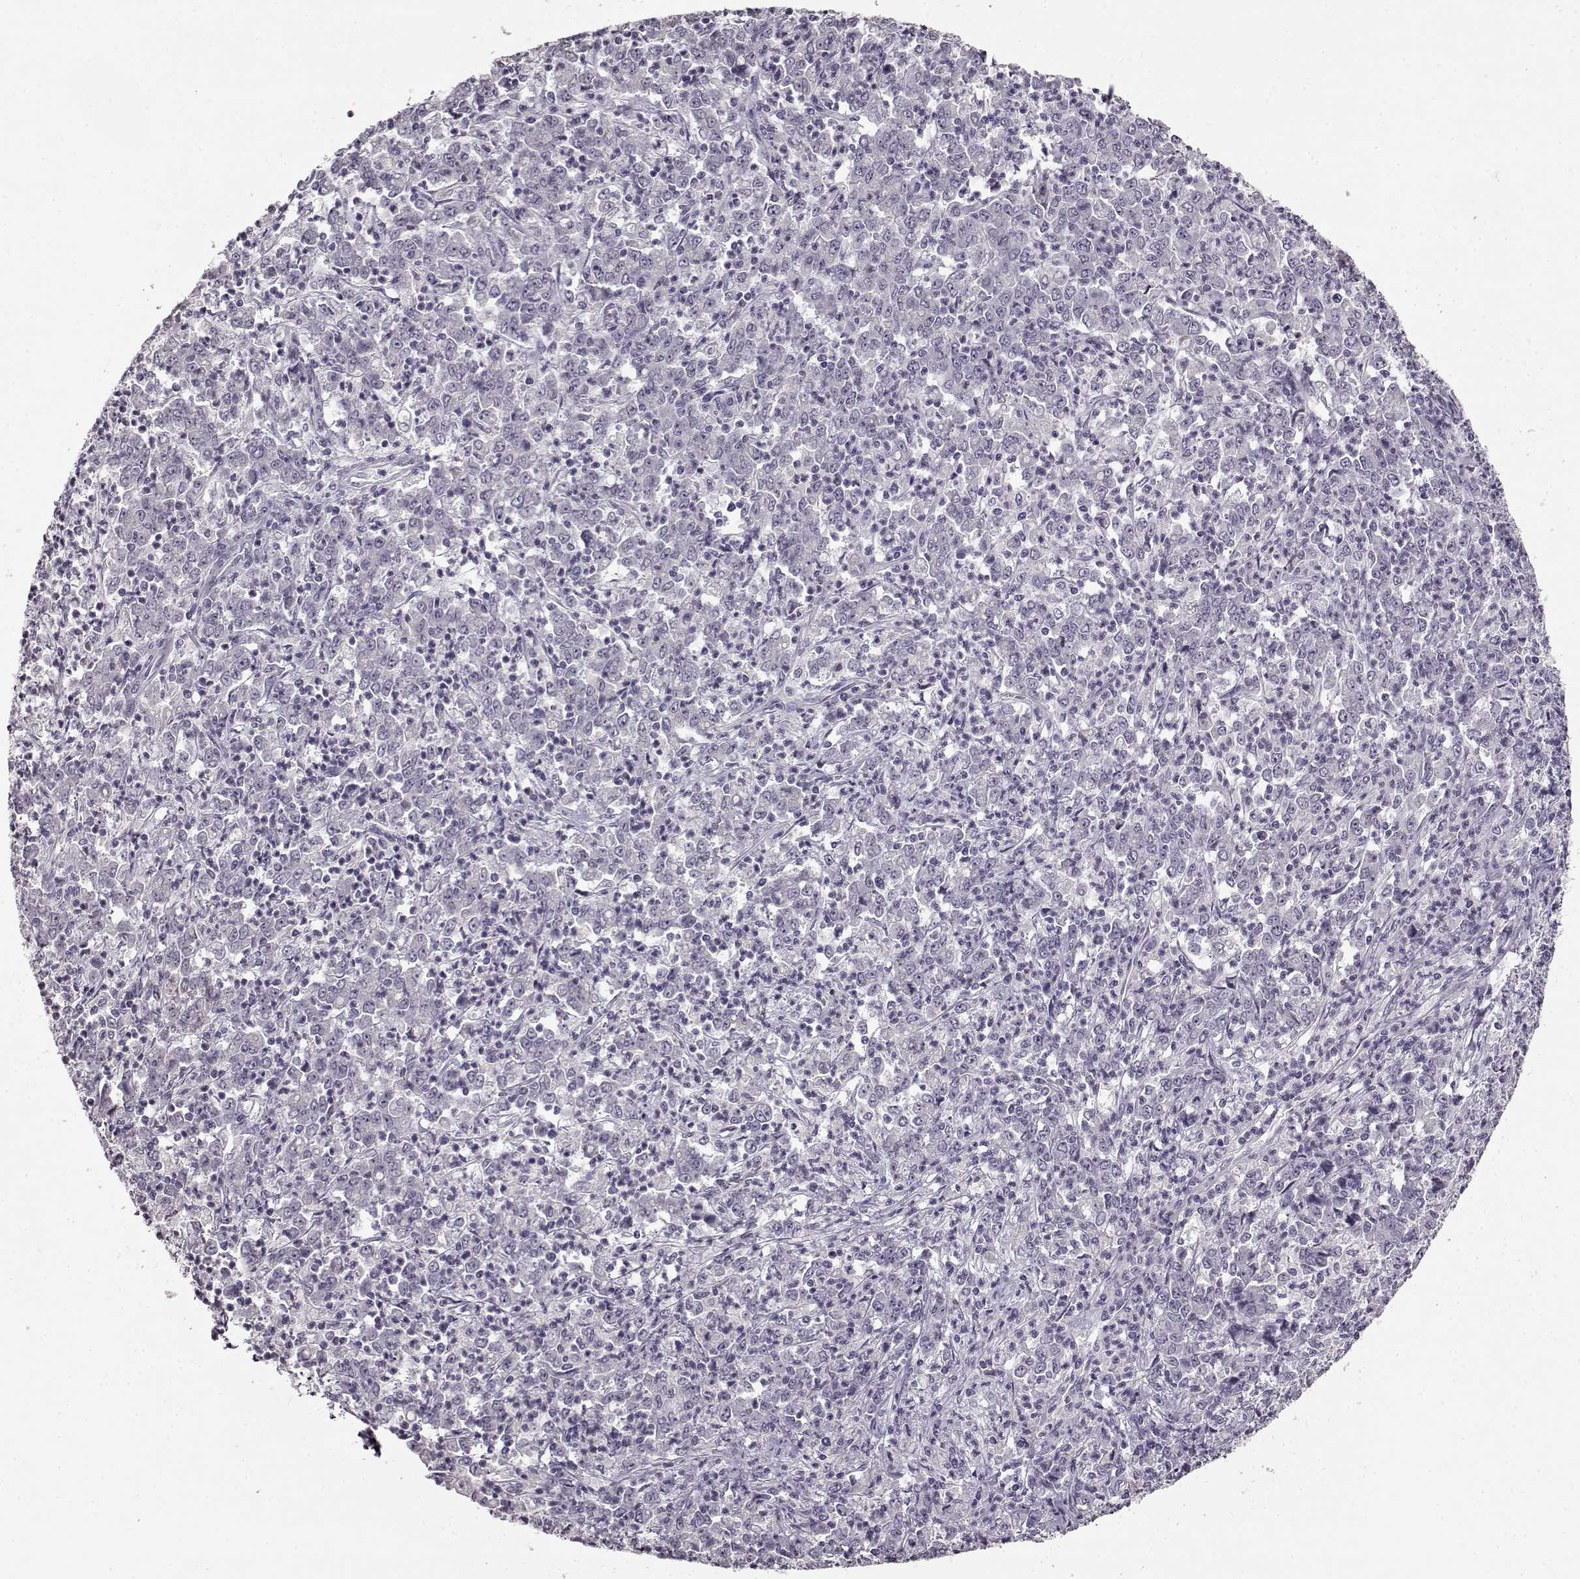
{"staining": {"intensity": "negative", "quantity": "none", "location": "none"}, "tissue": "stomach cancer", "cell_type": "Tumor cells", "image_type": "cancer", "snomed": [{"axis": "morphology", "description": "Adenocarcinoma, NOS"}, {"axis": "topography", "description": "Stomach, lower"}], "caption": "This photomicrograph is of stomach cancer (adenocarcinoma) stained with IHC to label a protein in brown with the nuclei are counter-stained blue. There is no expression in tumor cells. (Stains: DAB immunohistochemistry with hematoxylin counter stain, Microscopy: brightfield microscopy at high magnification).", "gene": "FSHB", "patient": {"sex": "female", "age": 71}}